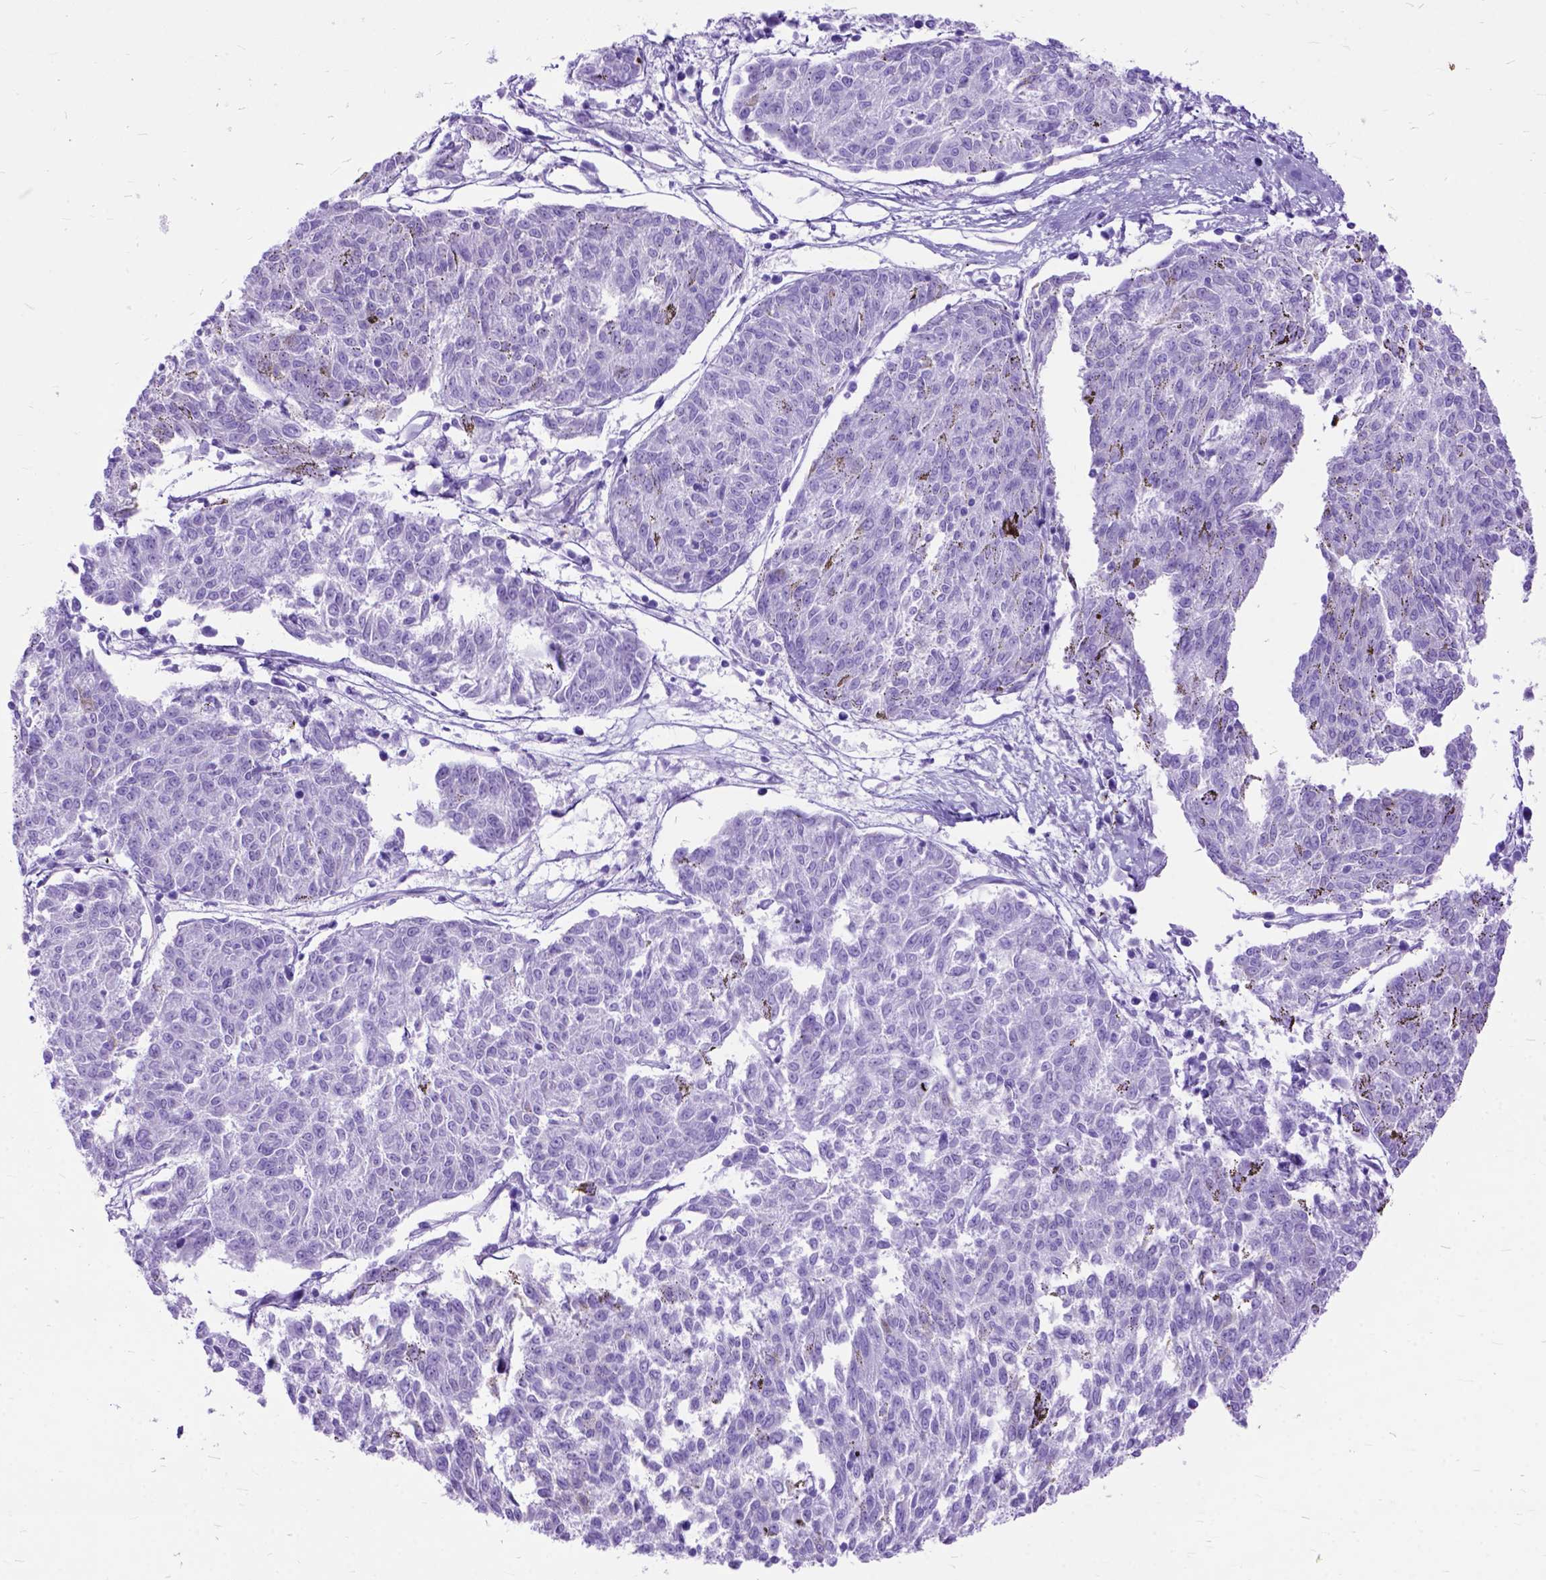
{"staining": {"intensity": "negative", "quantity": "none", "location": "none"}, "tissue": "melanoma", "cell_type": "Tumor cells", "image_type": "cancer", "snomed": [{"axis": "morphology", "description": "Malignant melanoma, NOS"}, {"axis": "topography", "description": "Skin"}], "caption": "Histopathology image shows no significant protein positivity in tumor cells of malignant melanoma. Brightfield microscopy of immunohistochemistry stained with DAB (3,3'-diaminobenzidine) (brown) and hematoxylin (blue), captured at high magnification.", "gene": "DNAH2", "patient": {"sex": "female", "age": 72}}